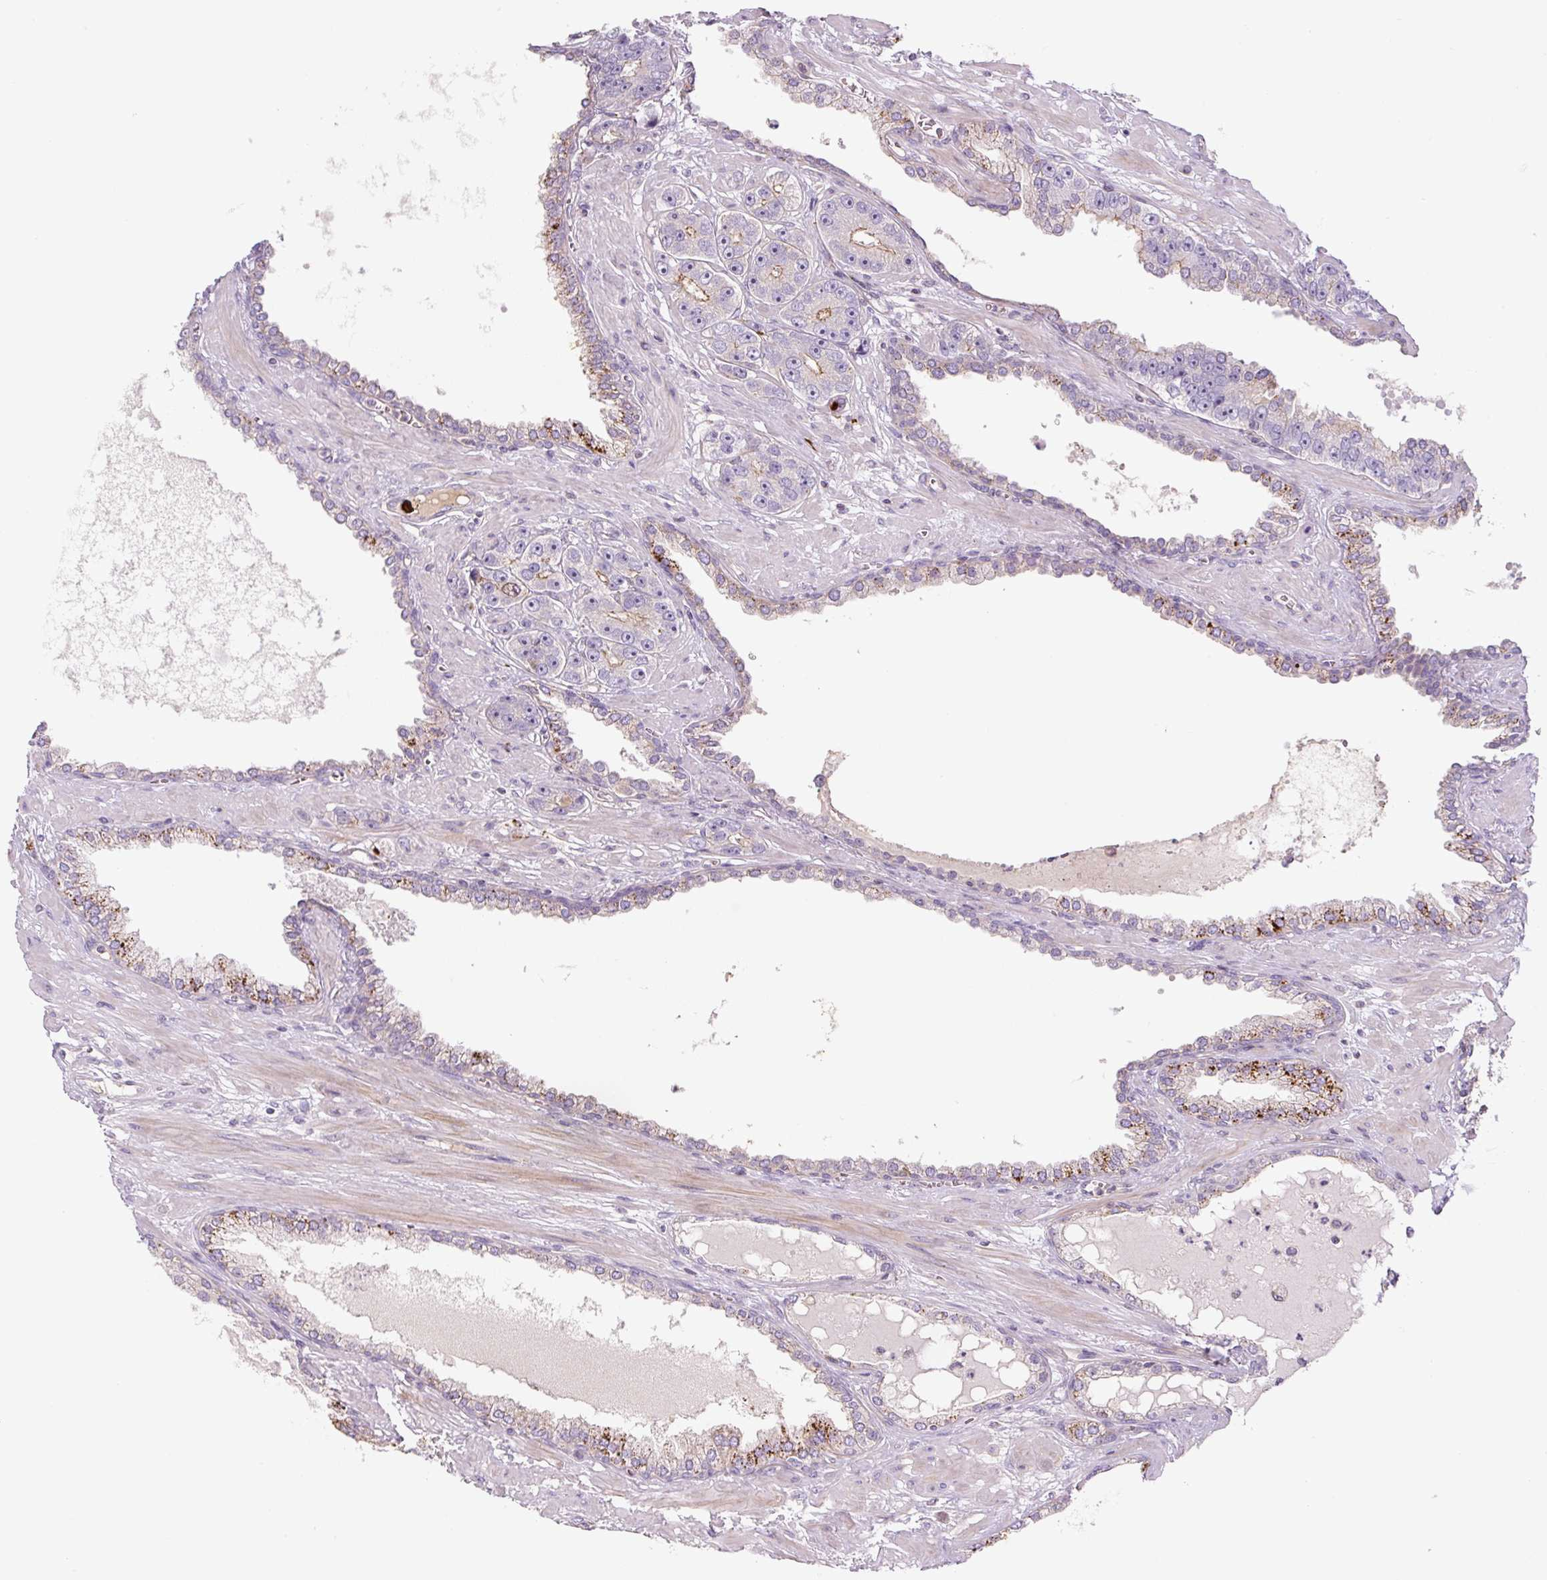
{"staining": {"intensity": "moderate", "quantity": "<25%", "location": "cytoplasmic/membranous"}, "tissue": "prostate cancer", "cell_type": "Tumor cells", "image_type": "cancer", "snomed": [{"axis": "morphology", "description": "Adenocarcinoma, High grade"}, {"axis": "topography", "description": "Prostate"}], "caption": "Immunohistochemistry (IHC) micrograph of prostate cancer stained for a protein (brown), which exhibits low levels of moderate cytoplasmic/membranous positivity in approximately <25% of tumor cells.", "gene": "CCNI2", "patient": {"sex": "male", "age": 71}}